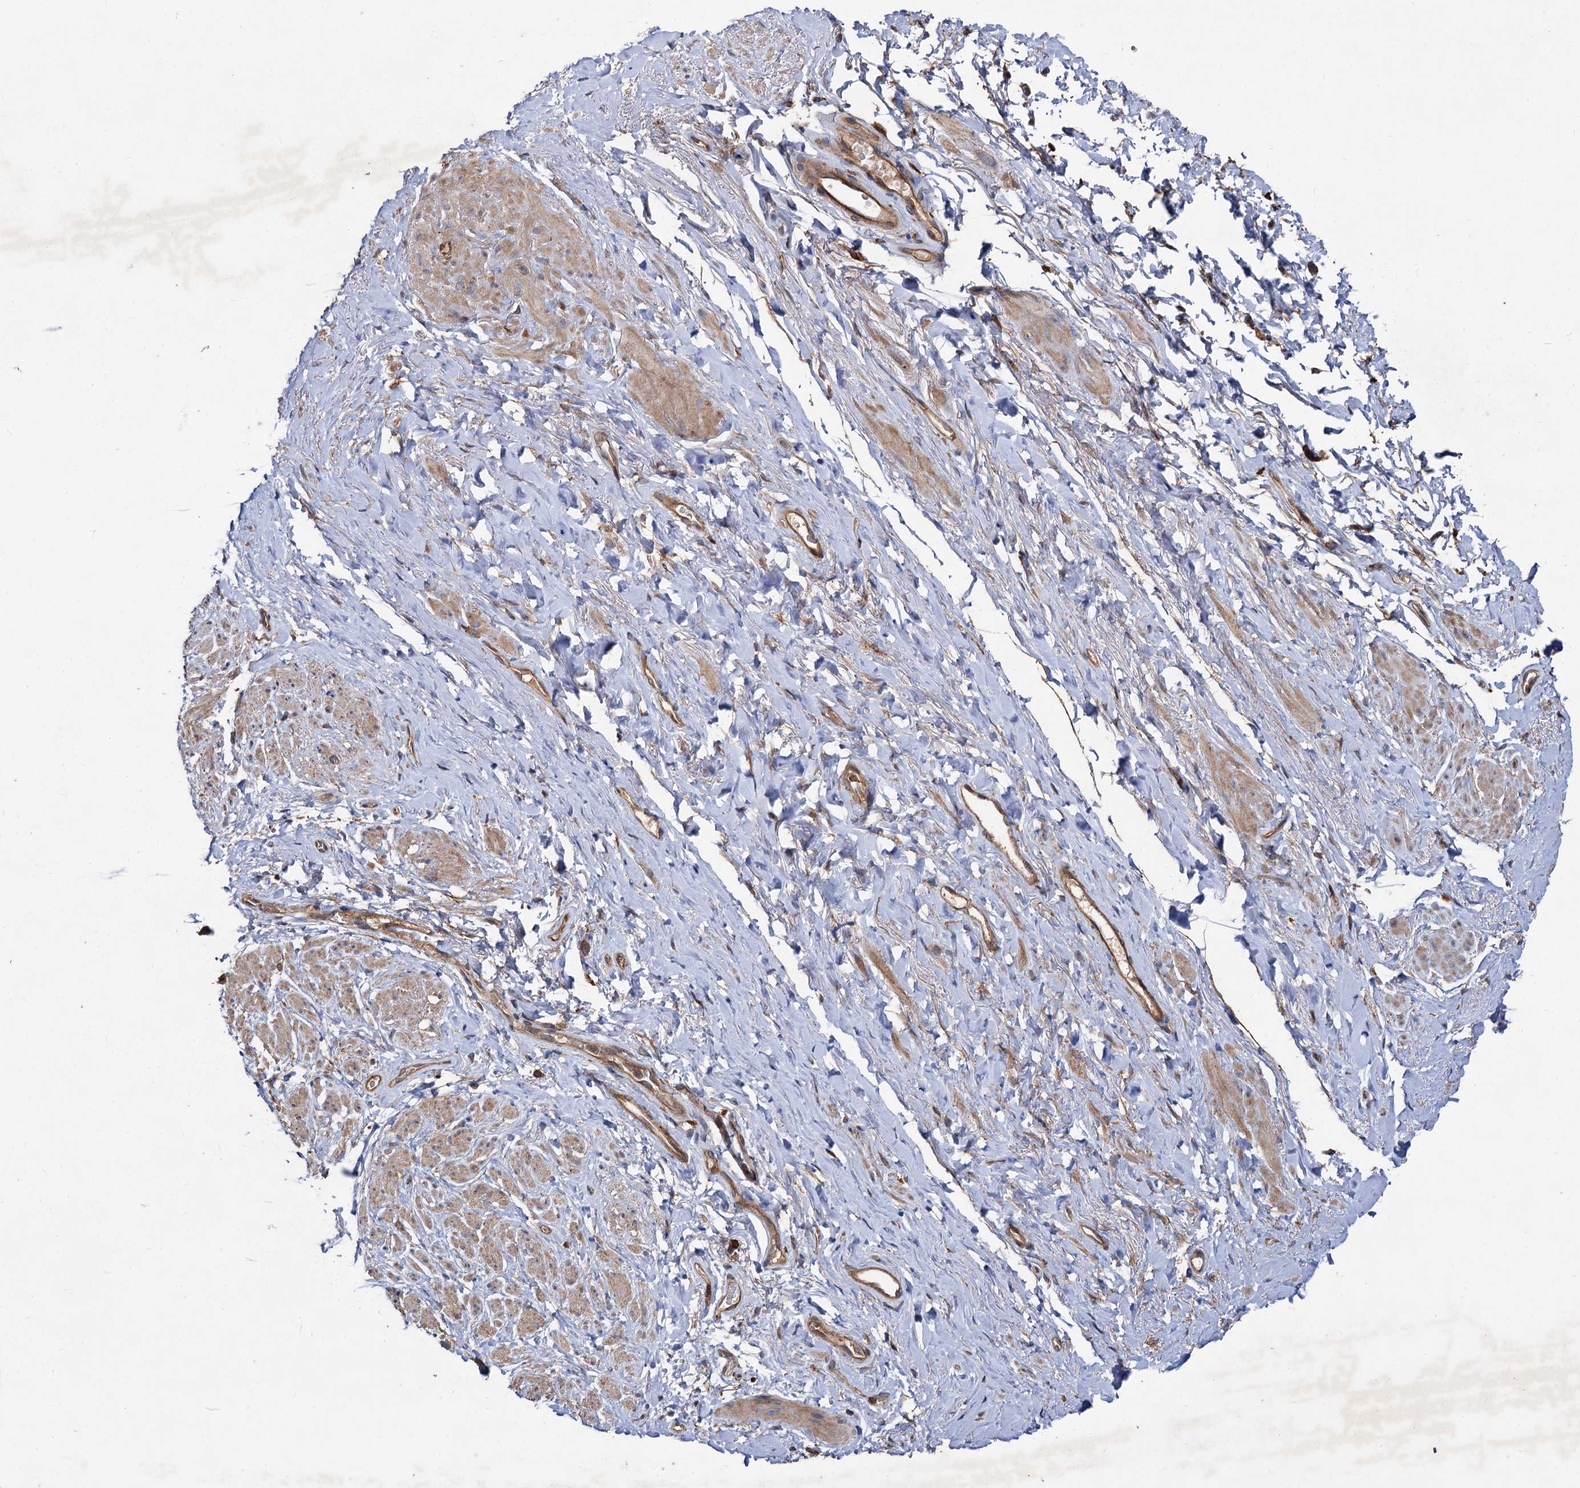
{"staining": {"intensity": "weak", "quantity": "25%-75%", "location": "cytoplasmic/membranous"}, "tissue": "smooth muscle", "cell_type": "Smooth muscle cells", "image_type": "normal", "snomed": [{"axis": "morphology", "description": "Normal tissue, NOS"}, {"axis": "topography", "description": "Smooth muscle"}, {"axis": "topography", "description": "Peripheral nerve tissue"}], "caption": "Immunohistochemistry (IHC) of normal smooth muscle reveals low levels of weak cytoplasmic/membranous expression in approximately 25%-75% of smooth muscle cells.", "gene": "VPS29", "patient": {"sex": "male", "age": 69}}